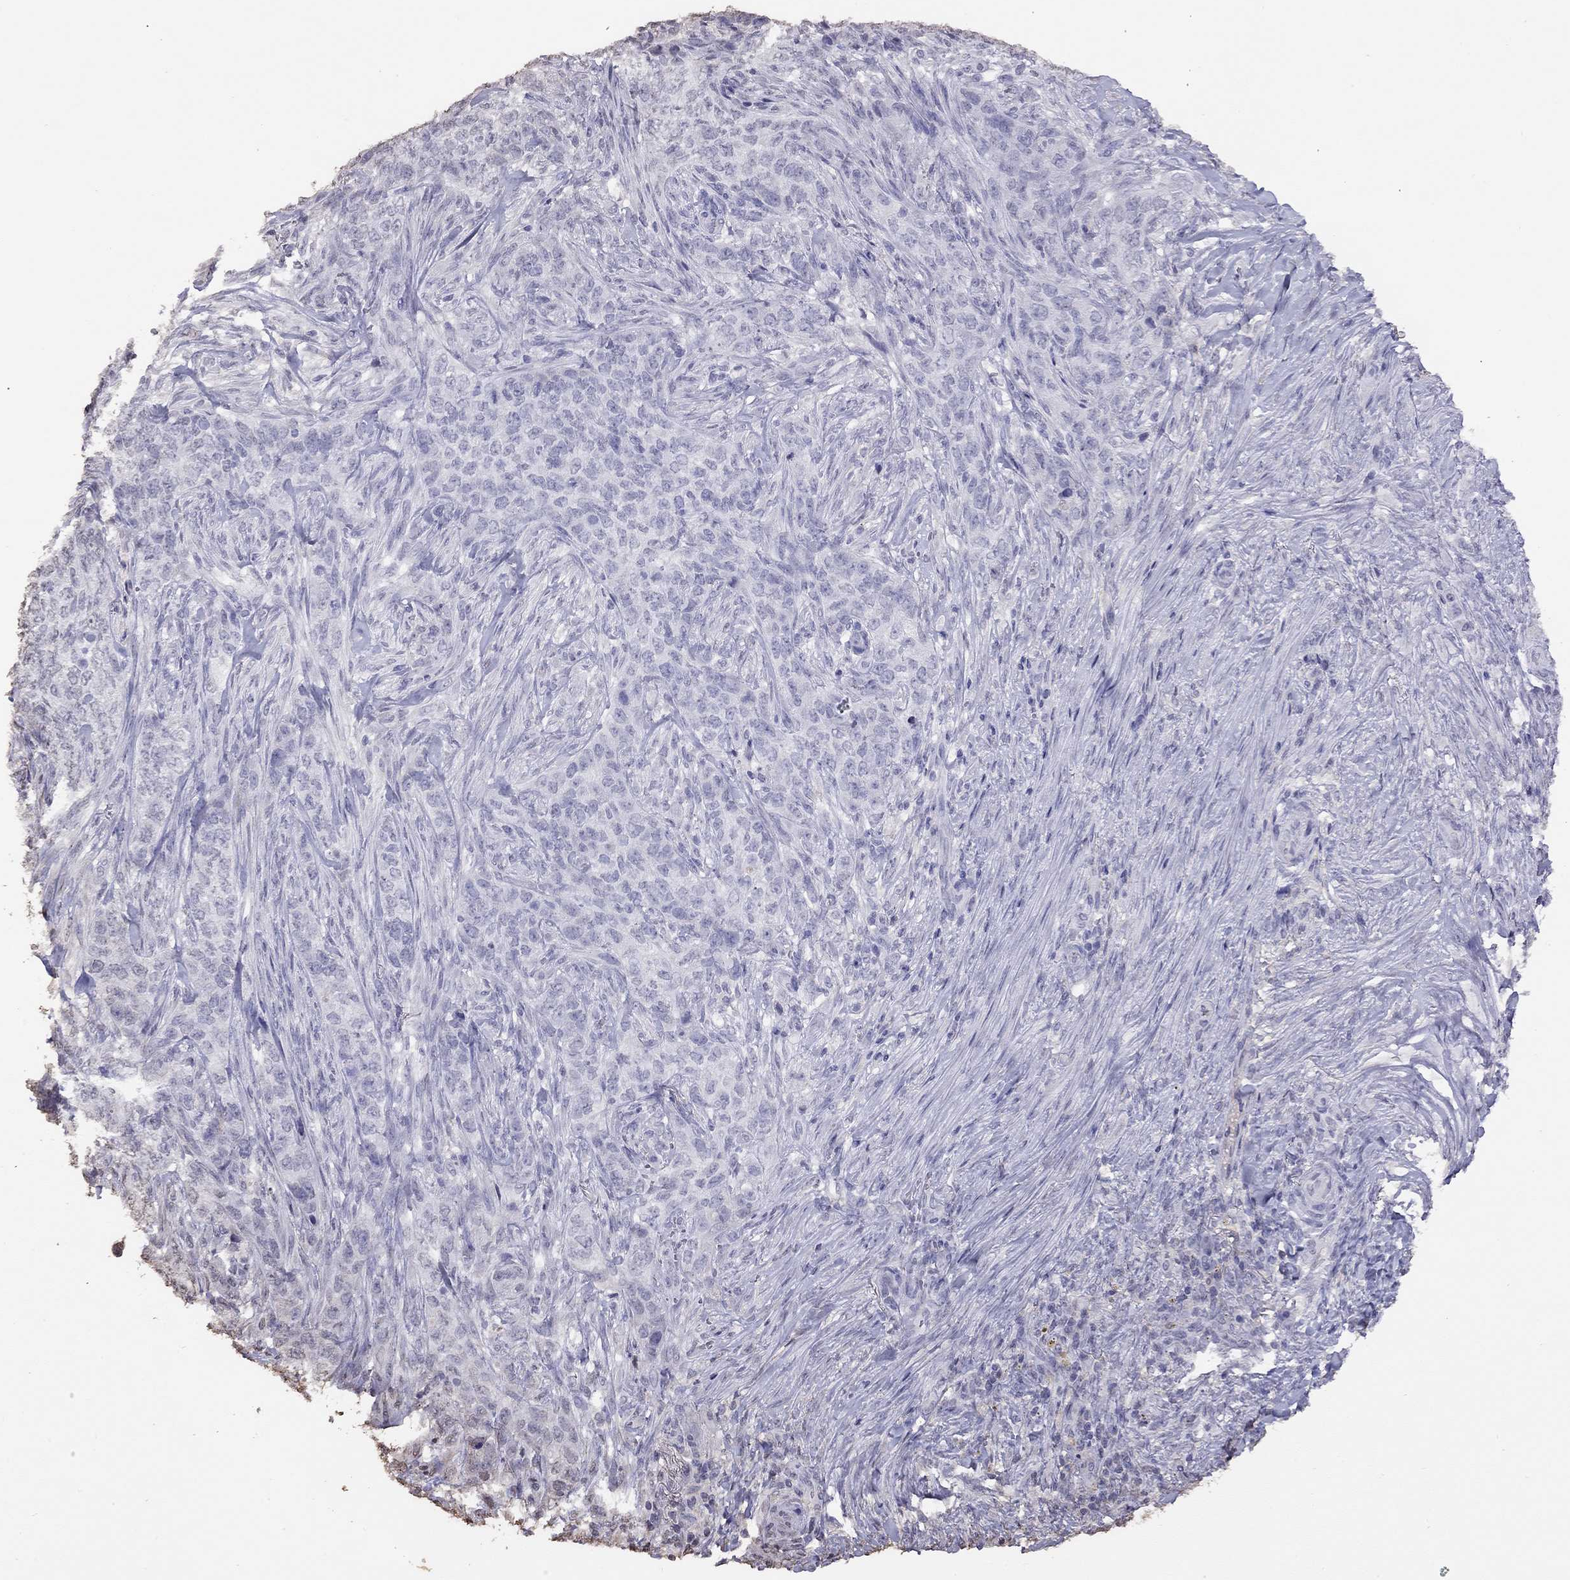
{"staining": {"intensity": "negative", "quantity": "none", "location": "none"}, "tissue": "skin cancer", "cell_type": "Tumor cells", "image_type": "cancer", "snomed": [{"axis": "morphology", "description": "Basal cell carcinoma"}, {"axis": "topography", "description": "Skin"}], "caption": "Tumor cells are negative for brown protein staining in basal cell carcinoma (skin). The staining is performed using DAB (3,3'-diaminobenzidine) brown chromogen with nuclei counter-stained in using hematoxylin.", "gene": "SUN3", "patient": {"sex": "female", "age": 69}}